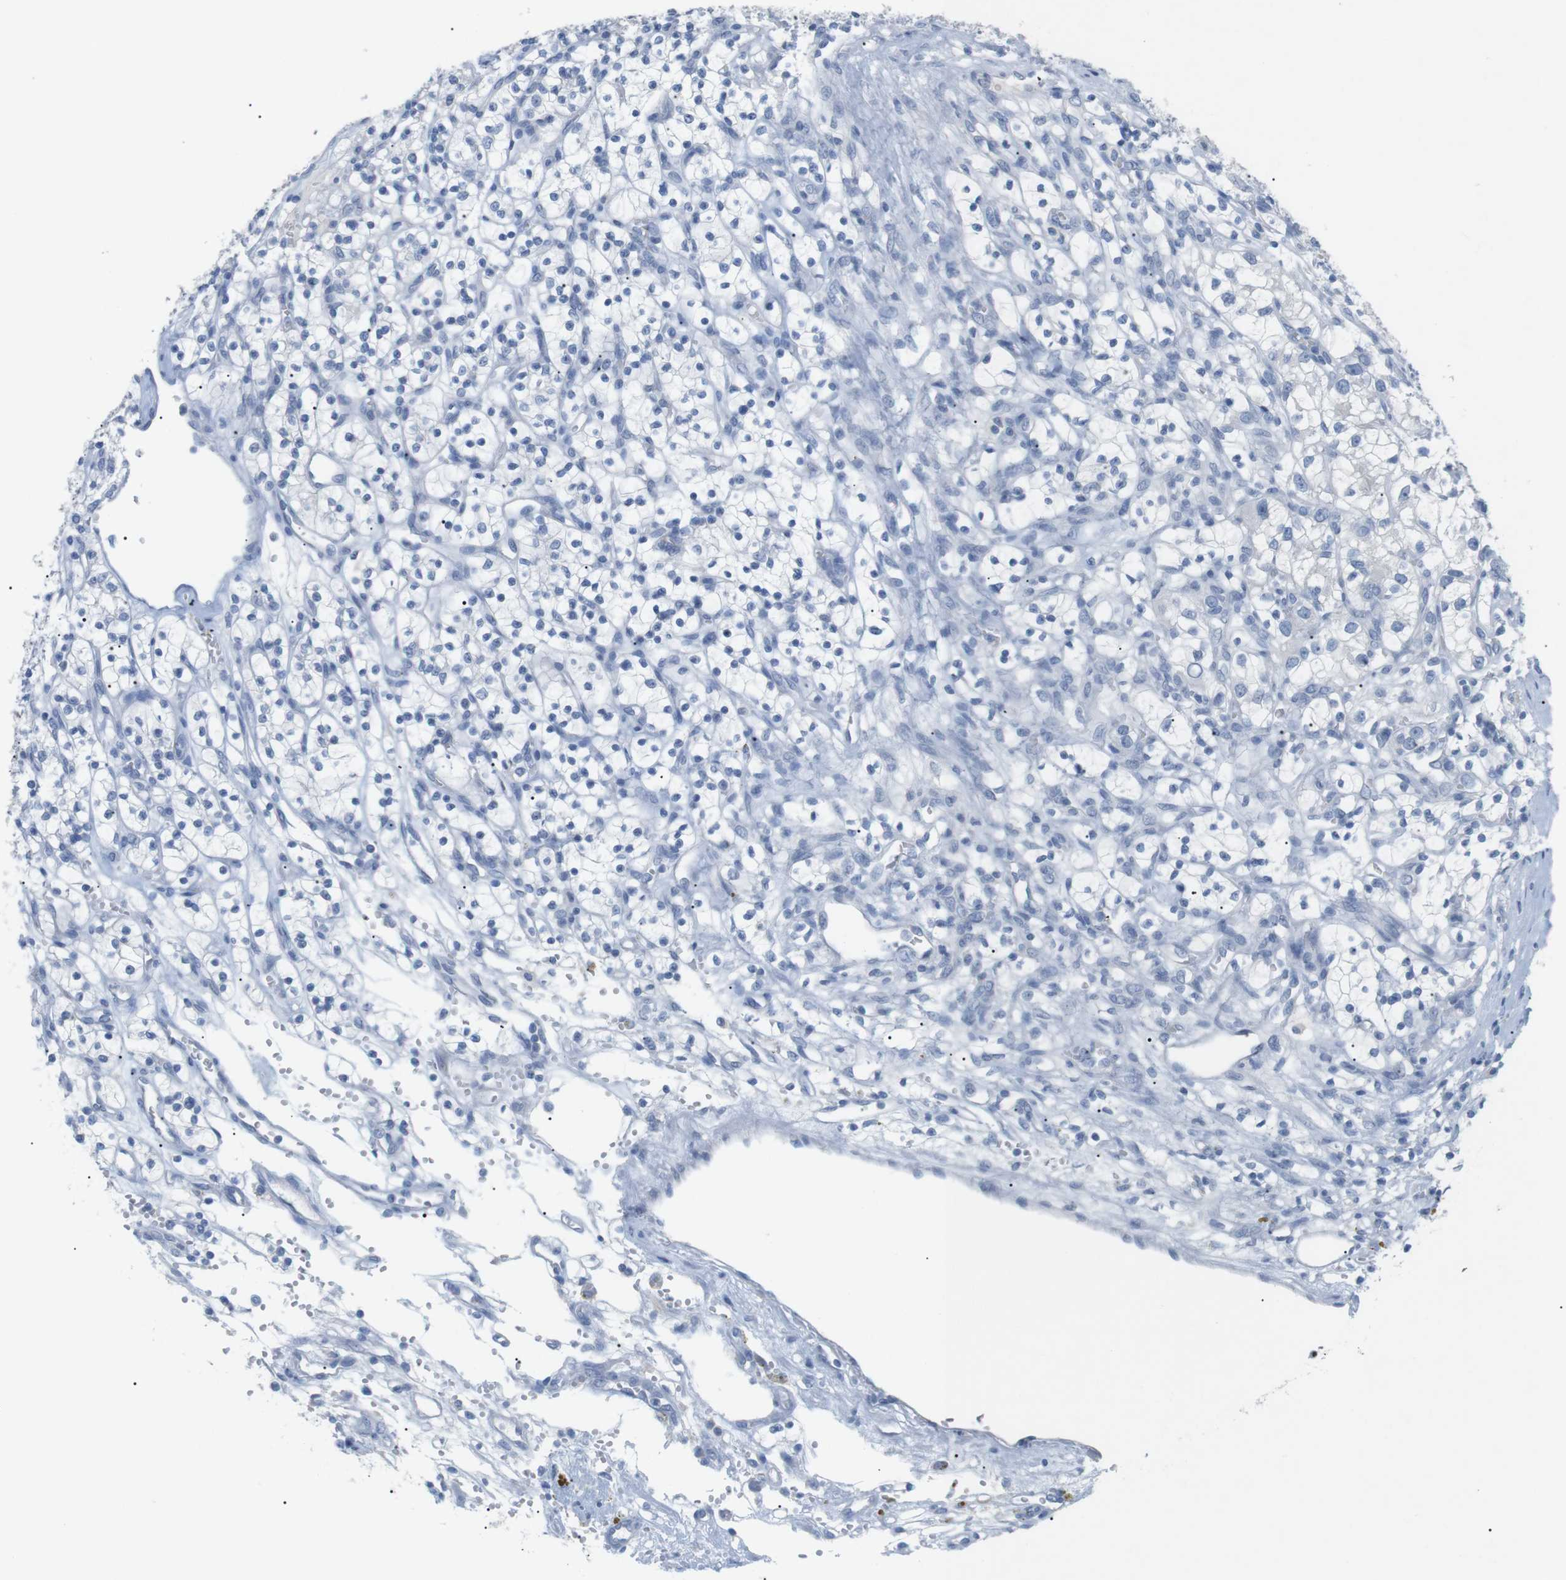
{"staining": {"intensity": "negative", "quantity": "none", "location": "none"}, "tissue": "renal cancer", "cell_type": "Tumor cells", "image_type": "cancer", "snomed": [{"axis": "morphology", "description": "Adenocarcinoma, NOS"}, {"axis": "topography", "description": "Kidney"}], "caption": "This histopathology image is of renal adenocarcinoma stained with IHC to label a protein in brown with the nuclei are counter-stained blue. There is no expression in tumor cells.", "gene": "HBG2", "patient": {"sex": "female", "age": 57}}